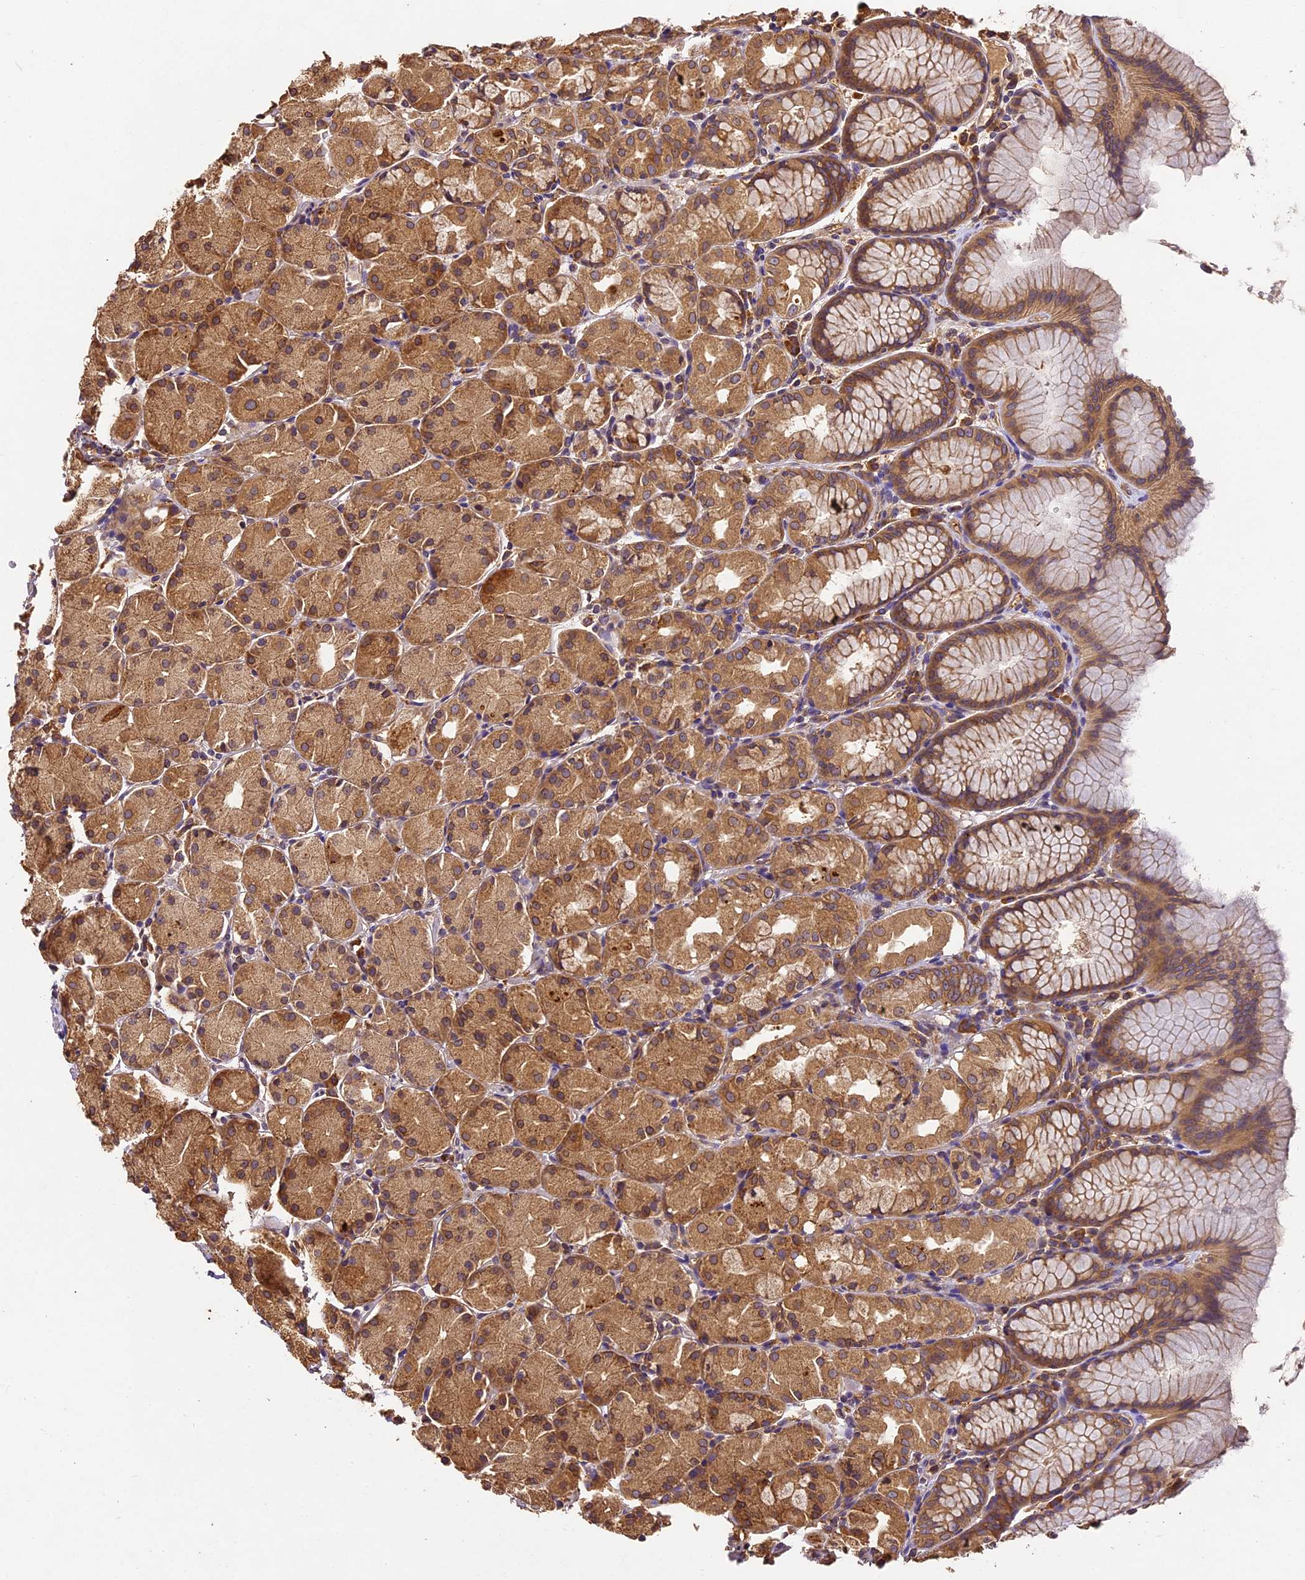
{"staining": {"intensity": "moderate", "quantity": ">75%", "location": "cytoplasmic/membranous"}, "tissue": "stomach", "cell_type": "Glandular cells", "image_type": "normal", "snomed": [{"axis": "morphology", "description": "Normal tissue, NOS"}, {"axis": "topography", "description": "Stomach, upper"}], "caption": "High-power microscopy captured an immunohistochemistry (IHC) photomicrograph of unremarkable stomach, revealing moderate cytoplasmic/membranous expression in about >75% of glandular cells.", "gene": "BRAP", "patient": {"sex": "male", "age": 47}}